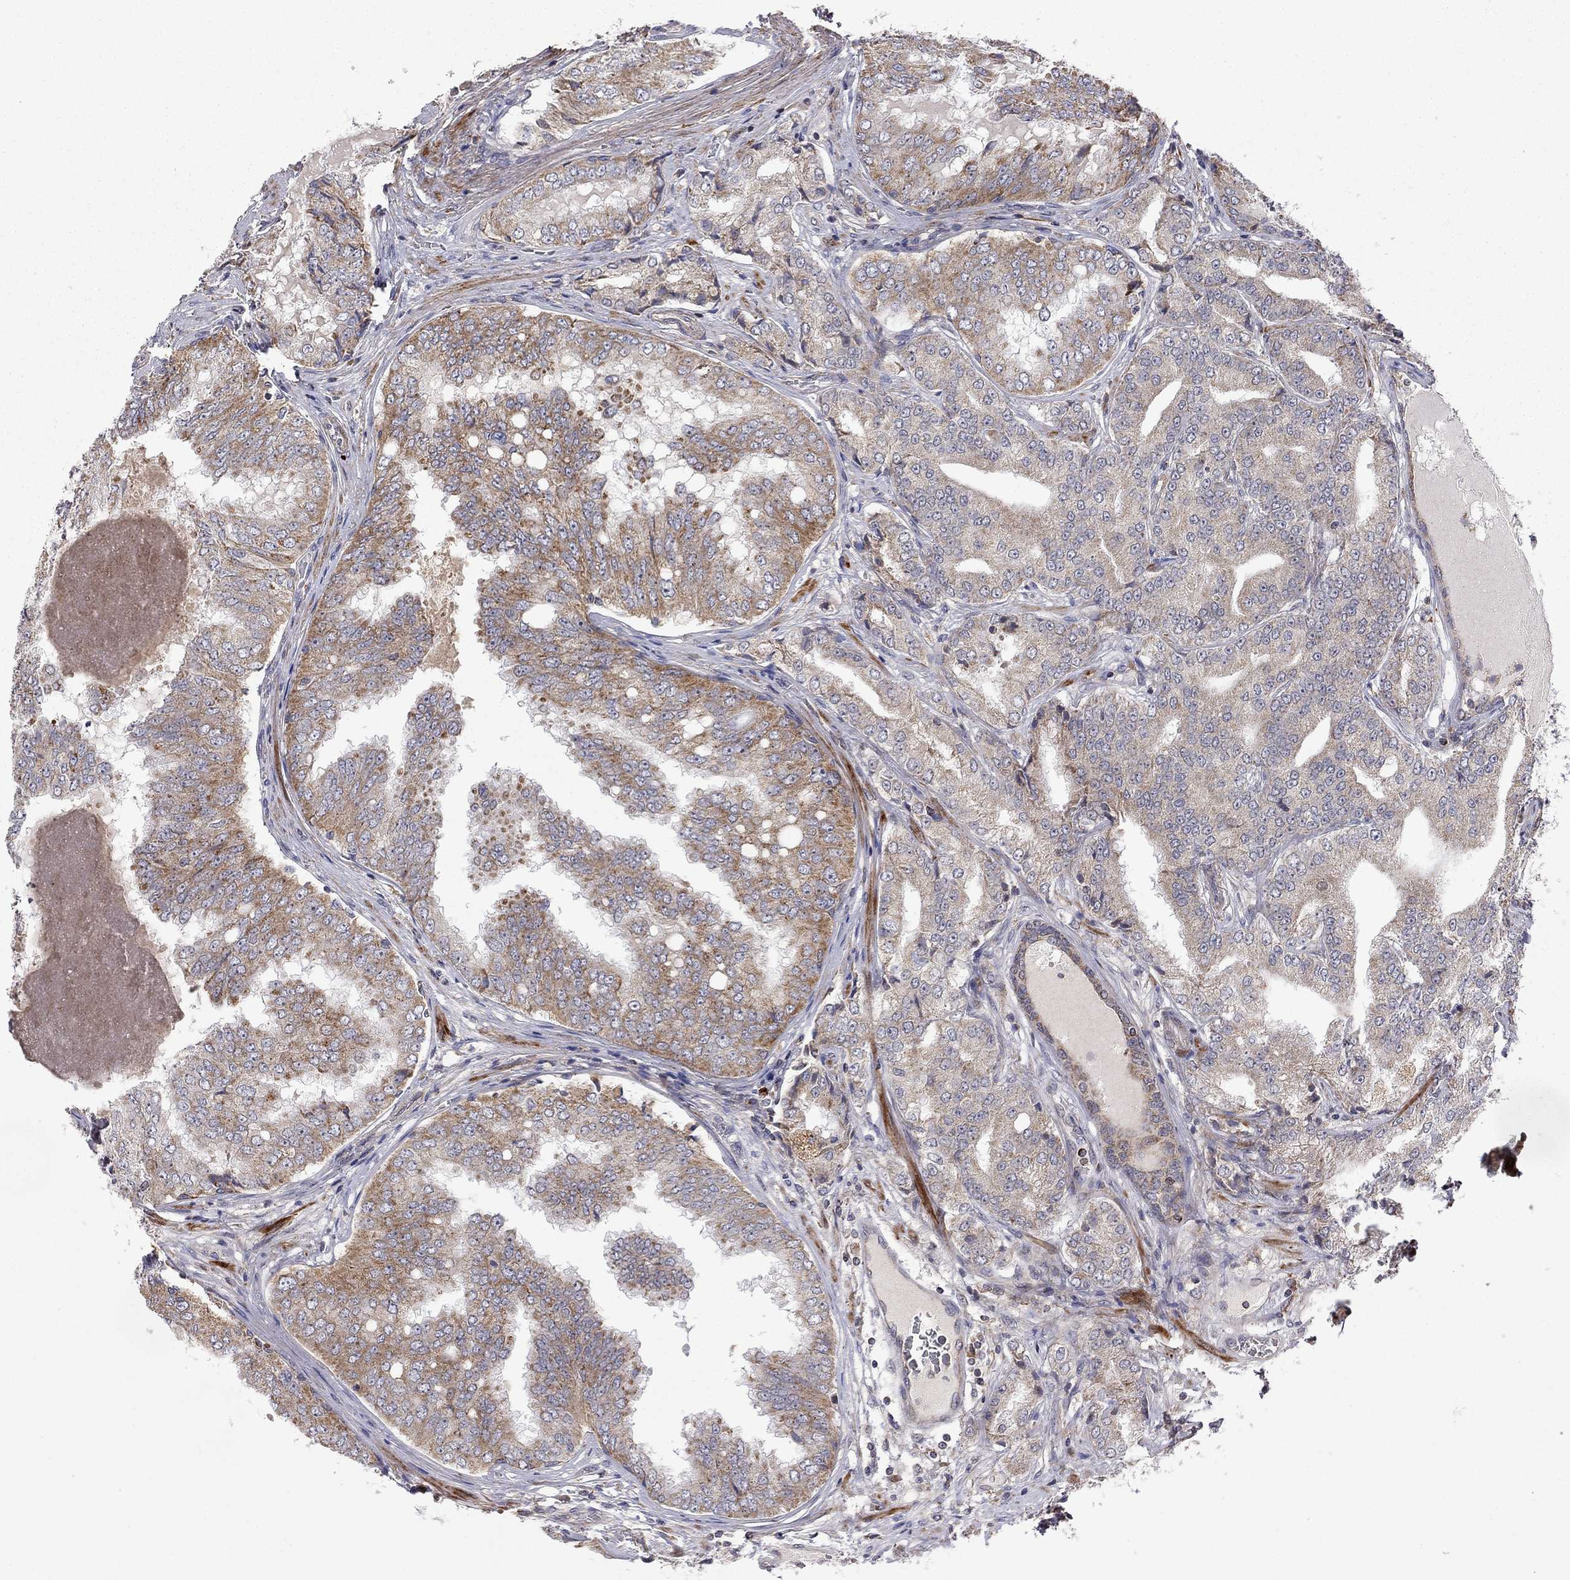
{"staining": {"intensity": "strong", "quantity": "<25%", "location": "cytoplasmic/membranous"}, "tissue": "prostate cancer", "cell_type": "Tumor cells", "image_type": "cancer", "snomed": [{"axis": "morphology", "description": "Adenocarcinoma, NOS"}, {"axis": "topography", "description": "Prostate"}], "caption": "Strong cytoplasmic/membranous positivity for a protein is identified in approximately <25% of tumor cells of prostate adenocarcinoma using immunohistochemistry (IHC).", "gene": "IDS", "patient": {"sex": "male", "age": 65}}